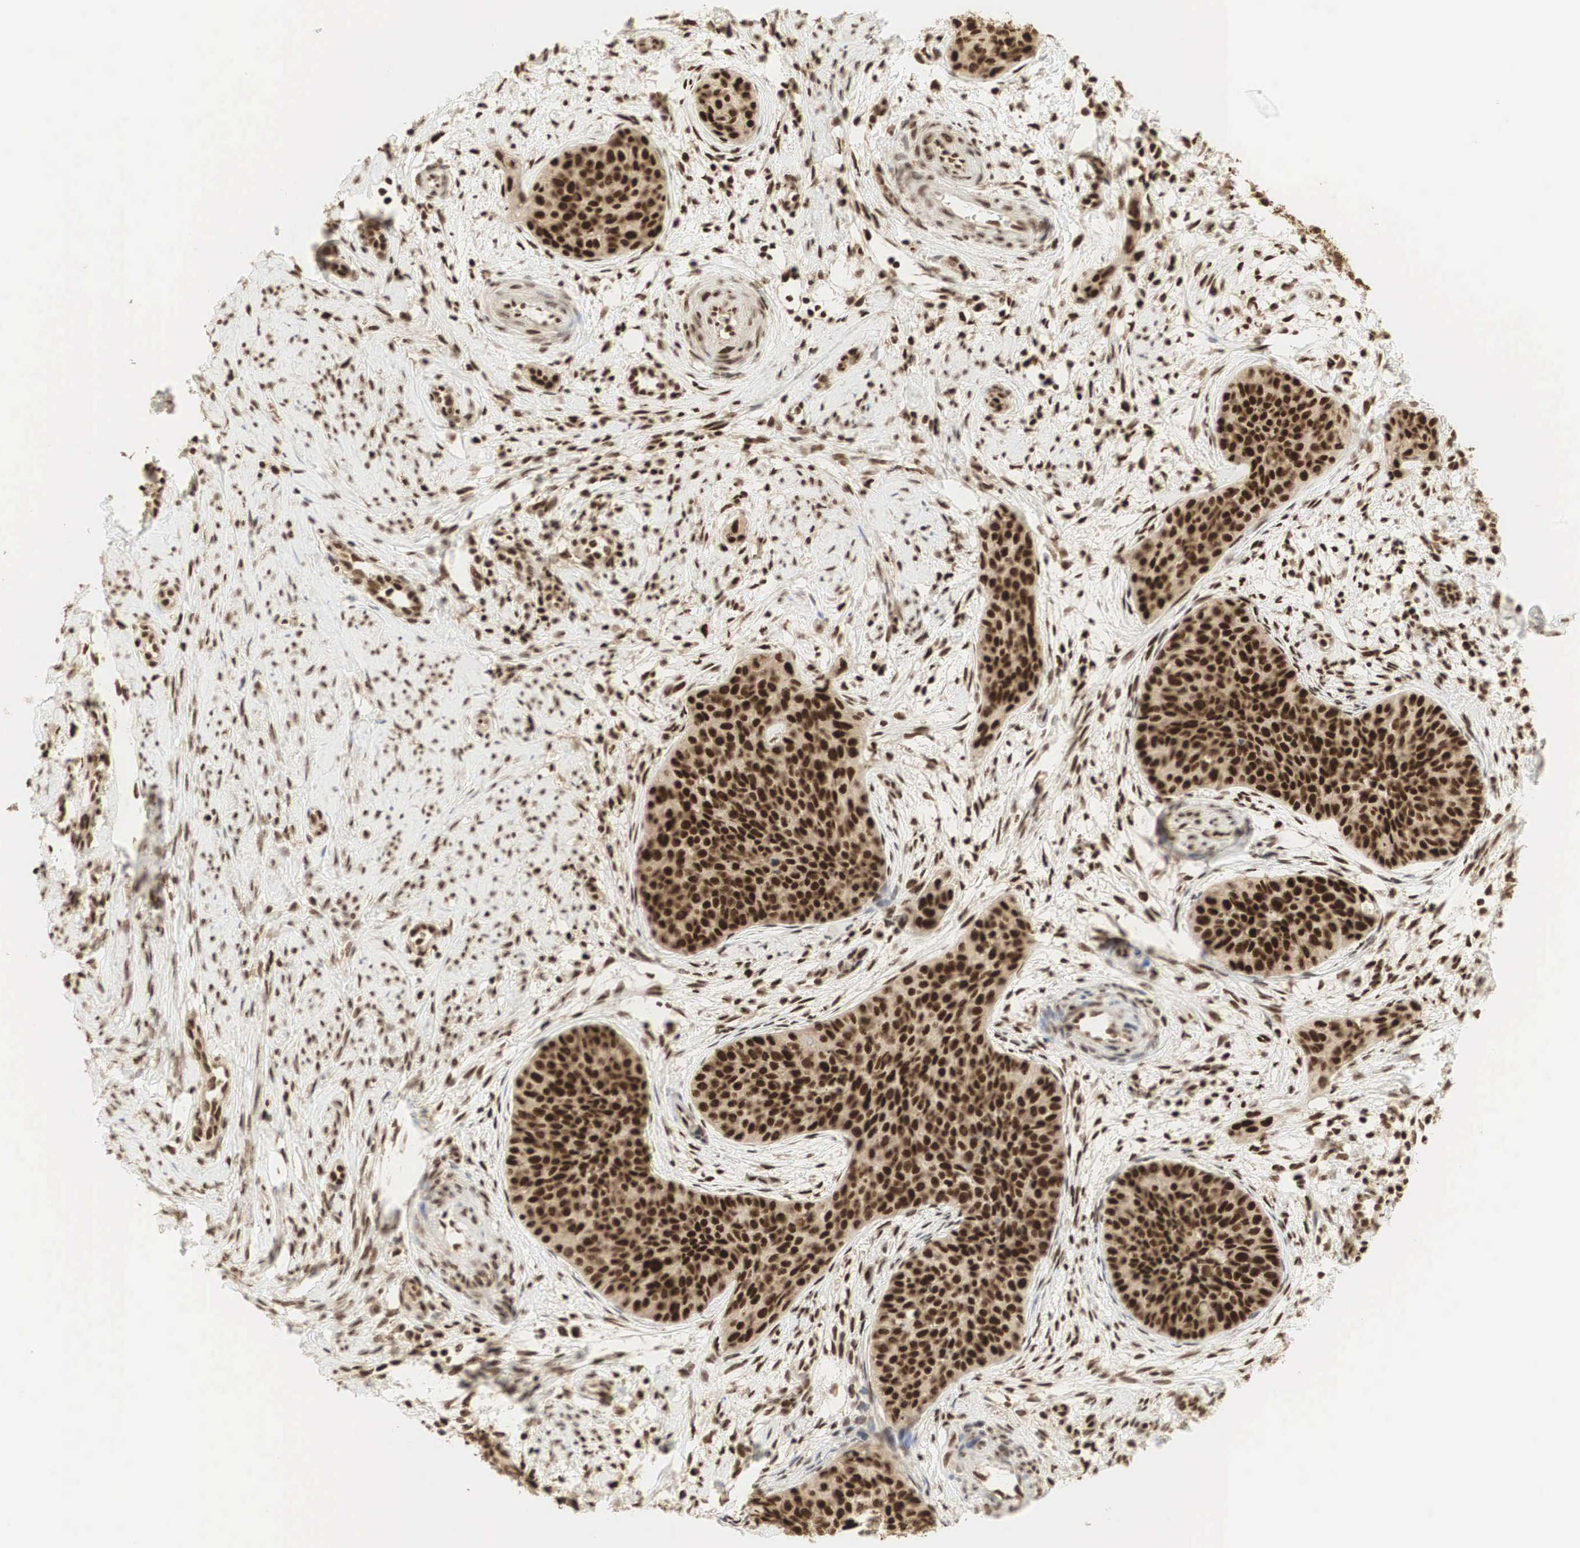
{"staining": {"intensity": "strong", "quantity": ">75%", "location": "cytoplasmic/membranous,nuclear"}, "tissue": "cervical cancer", "cell_type": "Tumor cells", "image_type": "cancer", "snomed": [{"axis": "morphology", "description": "Squamous cell carcinoma, NOS"}, {"axis": "topography", "description": "Cervix"}], "caption": "Tumor cells display high levels of strong cytoplasmic/membranous and nuclear expression in approximately >75% of cells in human cervical cancer (squamous cell carcinoma). (DAB IHC, brown staining for protein, blue staining for nuclei).", "gene": "RNF113A", "patient": {"sex": "female", "age": 34}}